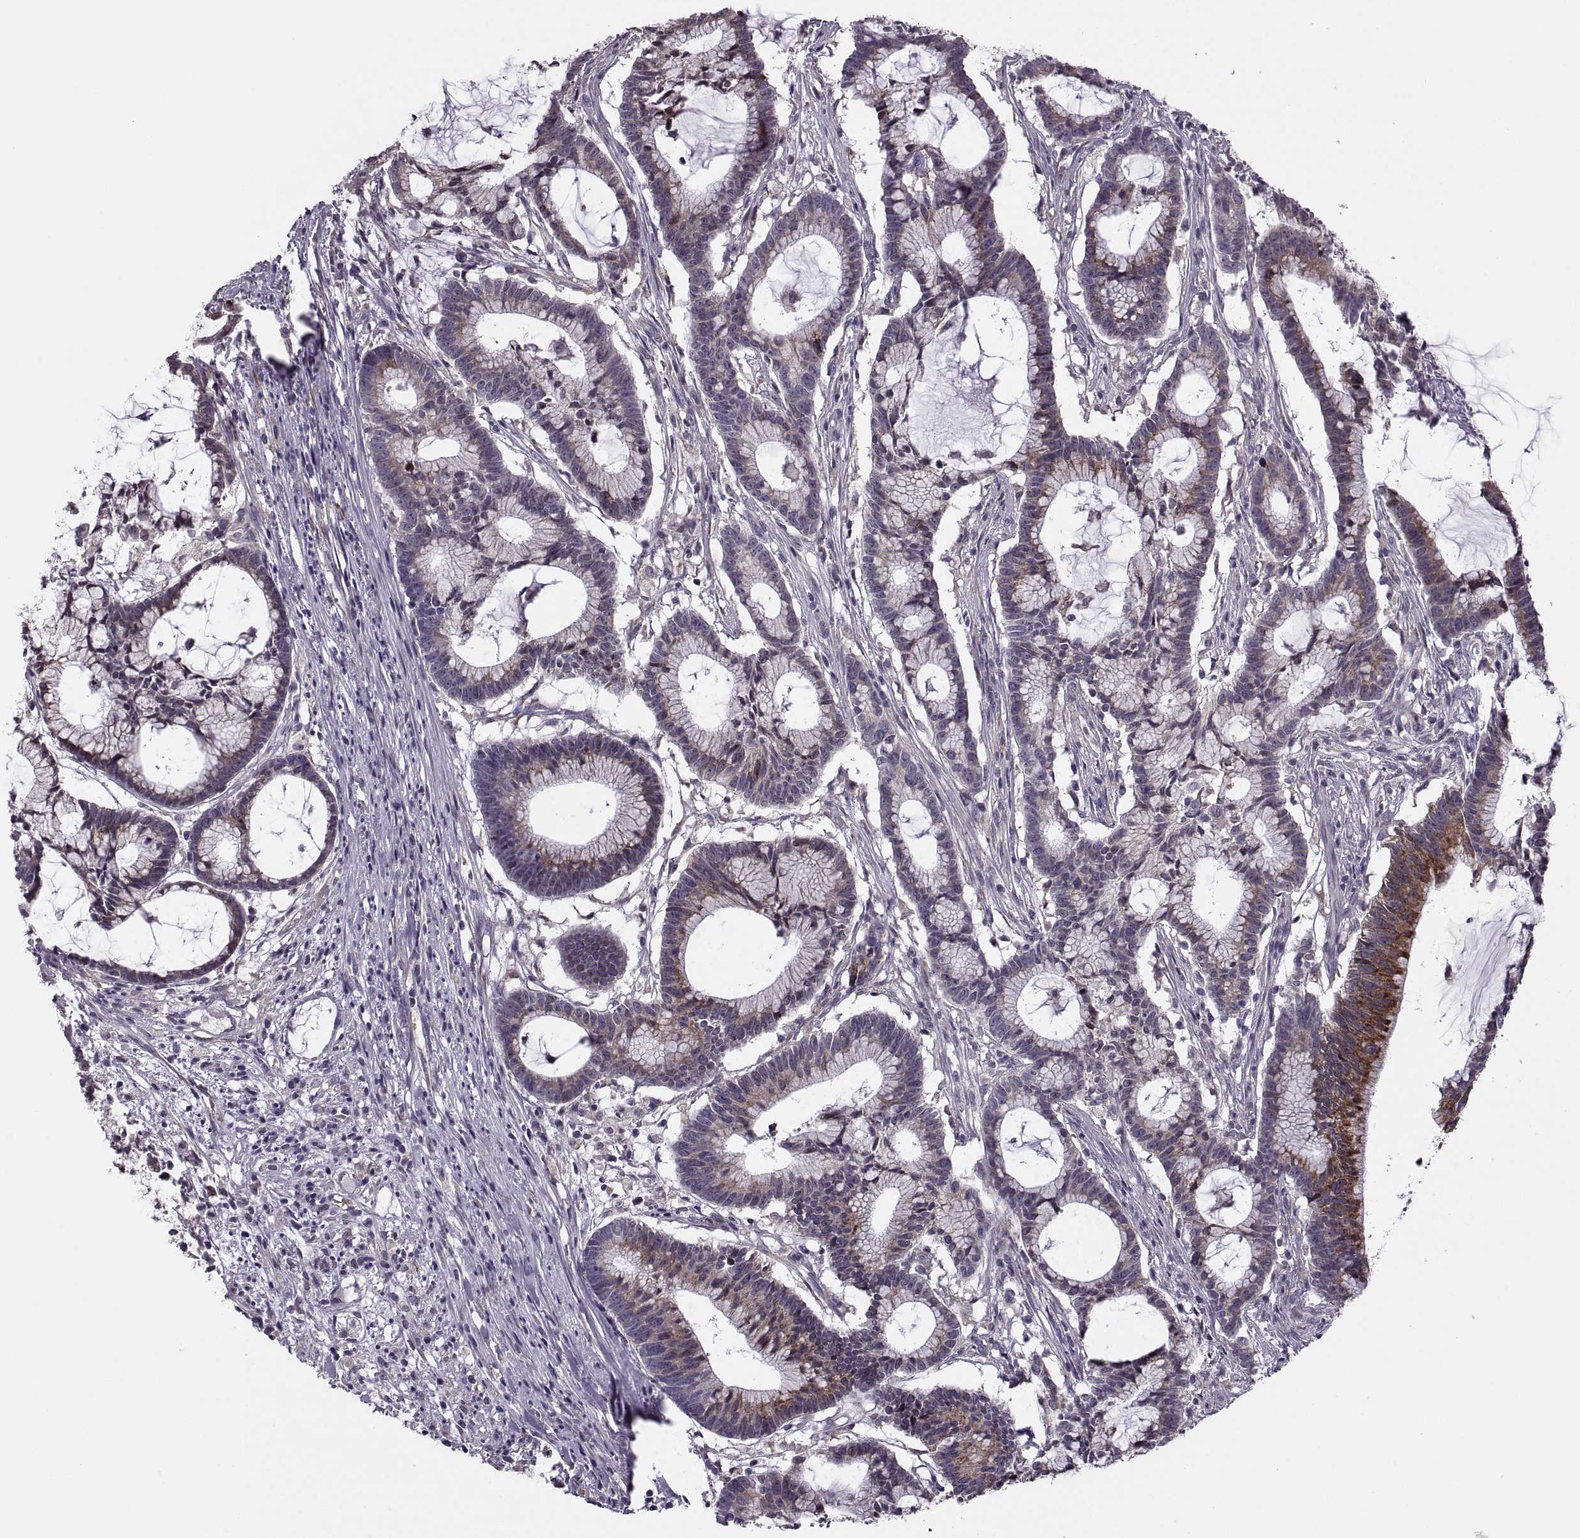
{"staining": {"intensity": "strong", "quantity": "<25%", "location": "cytoplasmic/membranous"}, "tissue": "colorectal cancer", "cell_type": "Tumor cells", "image_type": "cancer", "snomed": [{"axis": "morphology", "description": "Adenocarcinoma, NOS"}, {"axis": "topography", "description": "Colon"}], "caption": "Immunohistochemistry (IHC) (DAB (3,3'-diaminobenzidine)) staining of colorectal cancer exhibits strong cytoplasmic/membranous protein expression in about <25% of tumor cells. The protein of interest is shown in brown color, while the nuclei are stained blue.", "gene": "LETM2", "patient": {"sex": "female", "age": 78}}